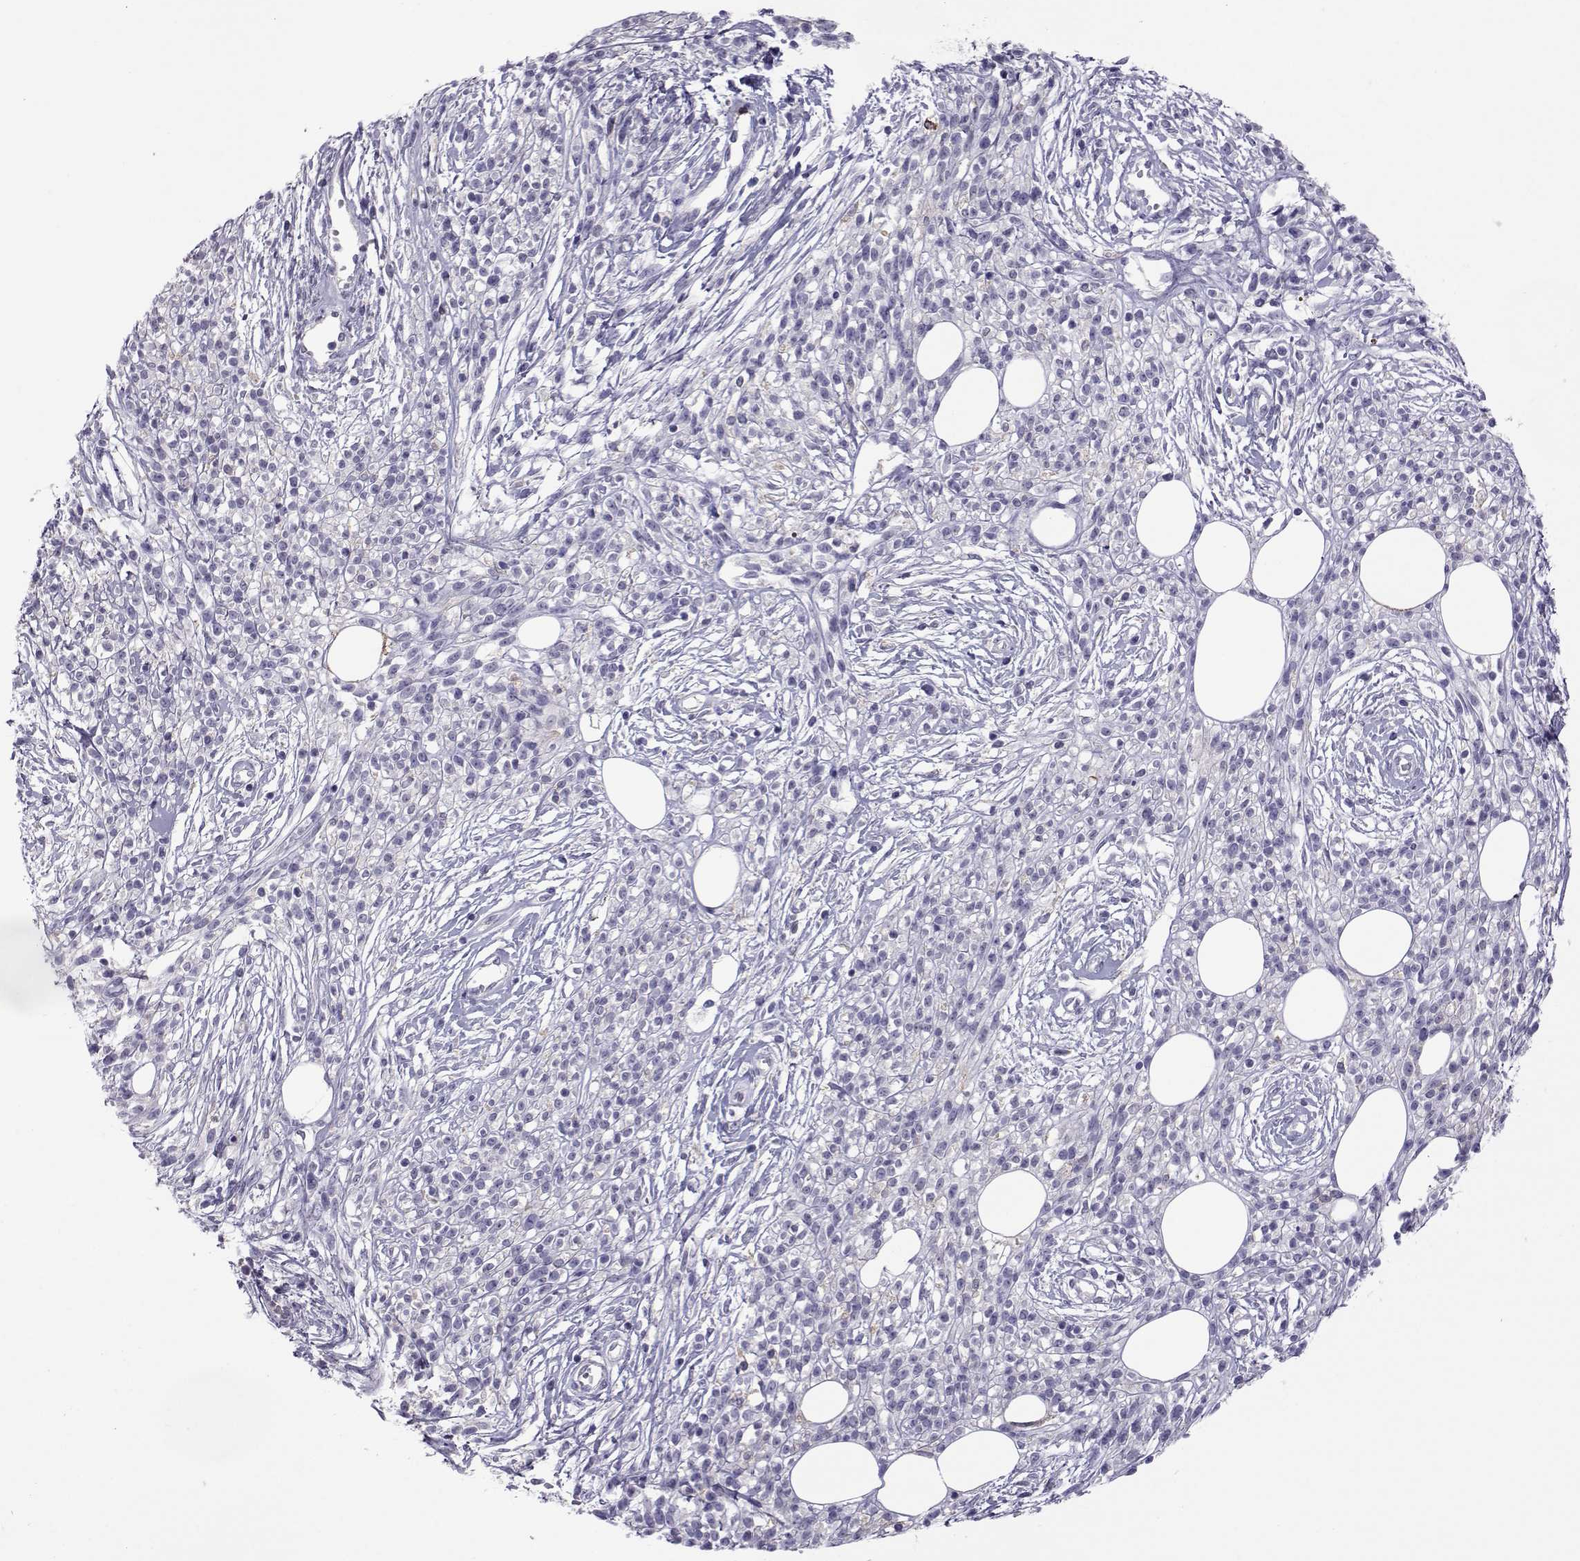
{"staining": {"intensity": "negative", "quantity": "none", "location": "none"}, "tissue": "melanoma", "cell_type": "Tumor cells", "image_type": "cancer", "snomed": [{"axis": "morphology", "description": "Malignant melanoma, NOS"}, {"axis": "topography", "description": "Skin"}, {"axis": "topography", "description": "Skin of trunk"}], "caption": "A photomicrograph of melanoma stained for a protein displays no brown staining in tumor cells.", "gene": "COL22A1", "patient": {"sex": "male", "age": 74}}